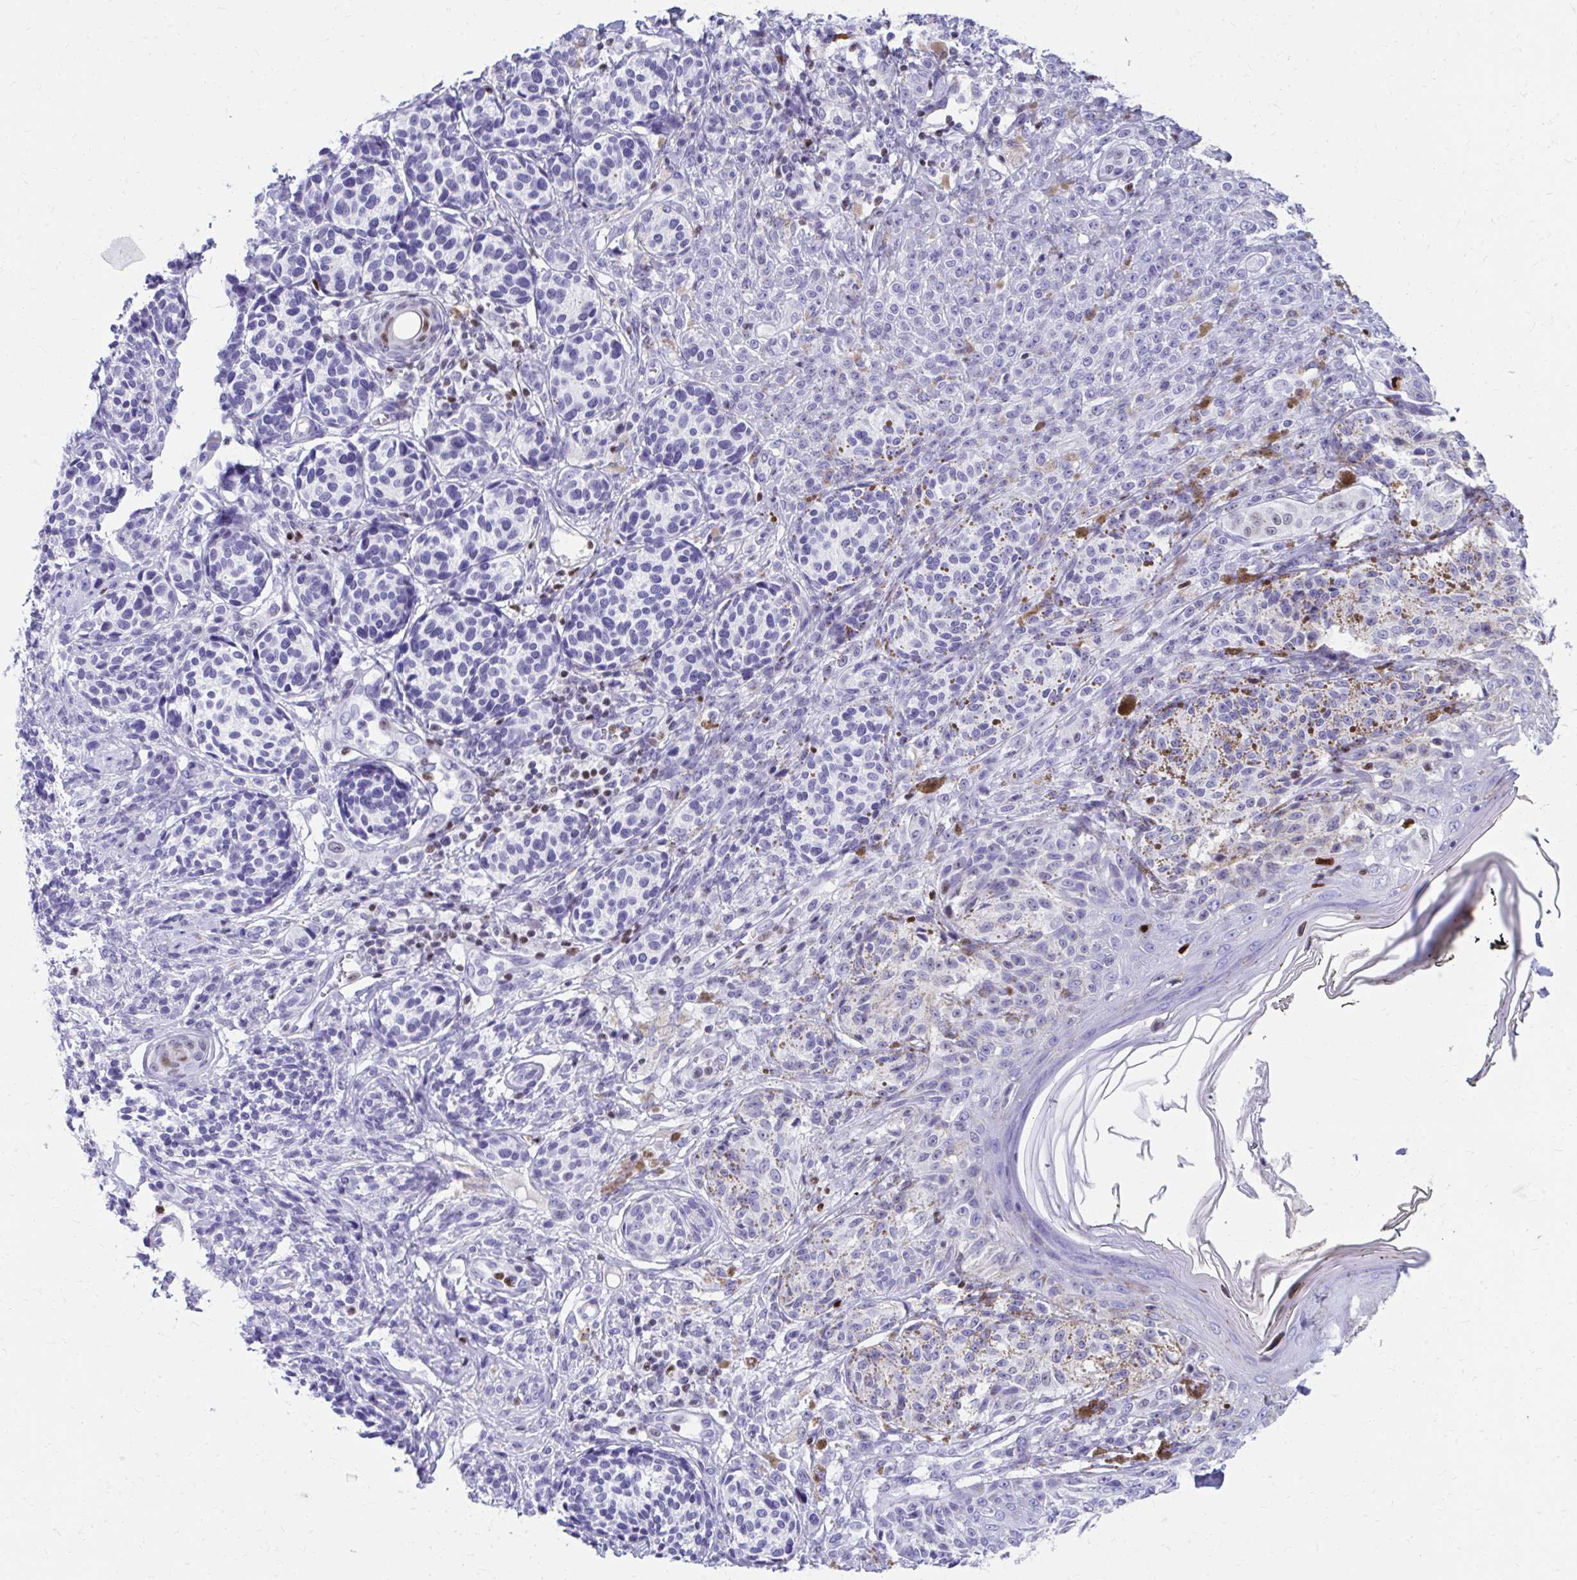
{"staining": {"intensity": "negative", "quantity": "none", "location": "none"}, "tissue": "melanoma", "cell_type": "Tumor cells", "image_type": "cancer", "snomed": [{"axis": "morphology", "description": "Malignant melanoma, NOS"}, {"axis": "topography", "description": "Skin"}], "caption": "Tumor cells show no significant protein positivity in melanoma.", "gene": "RUNX3", "patient": {"sex": "male", "age": 42}}